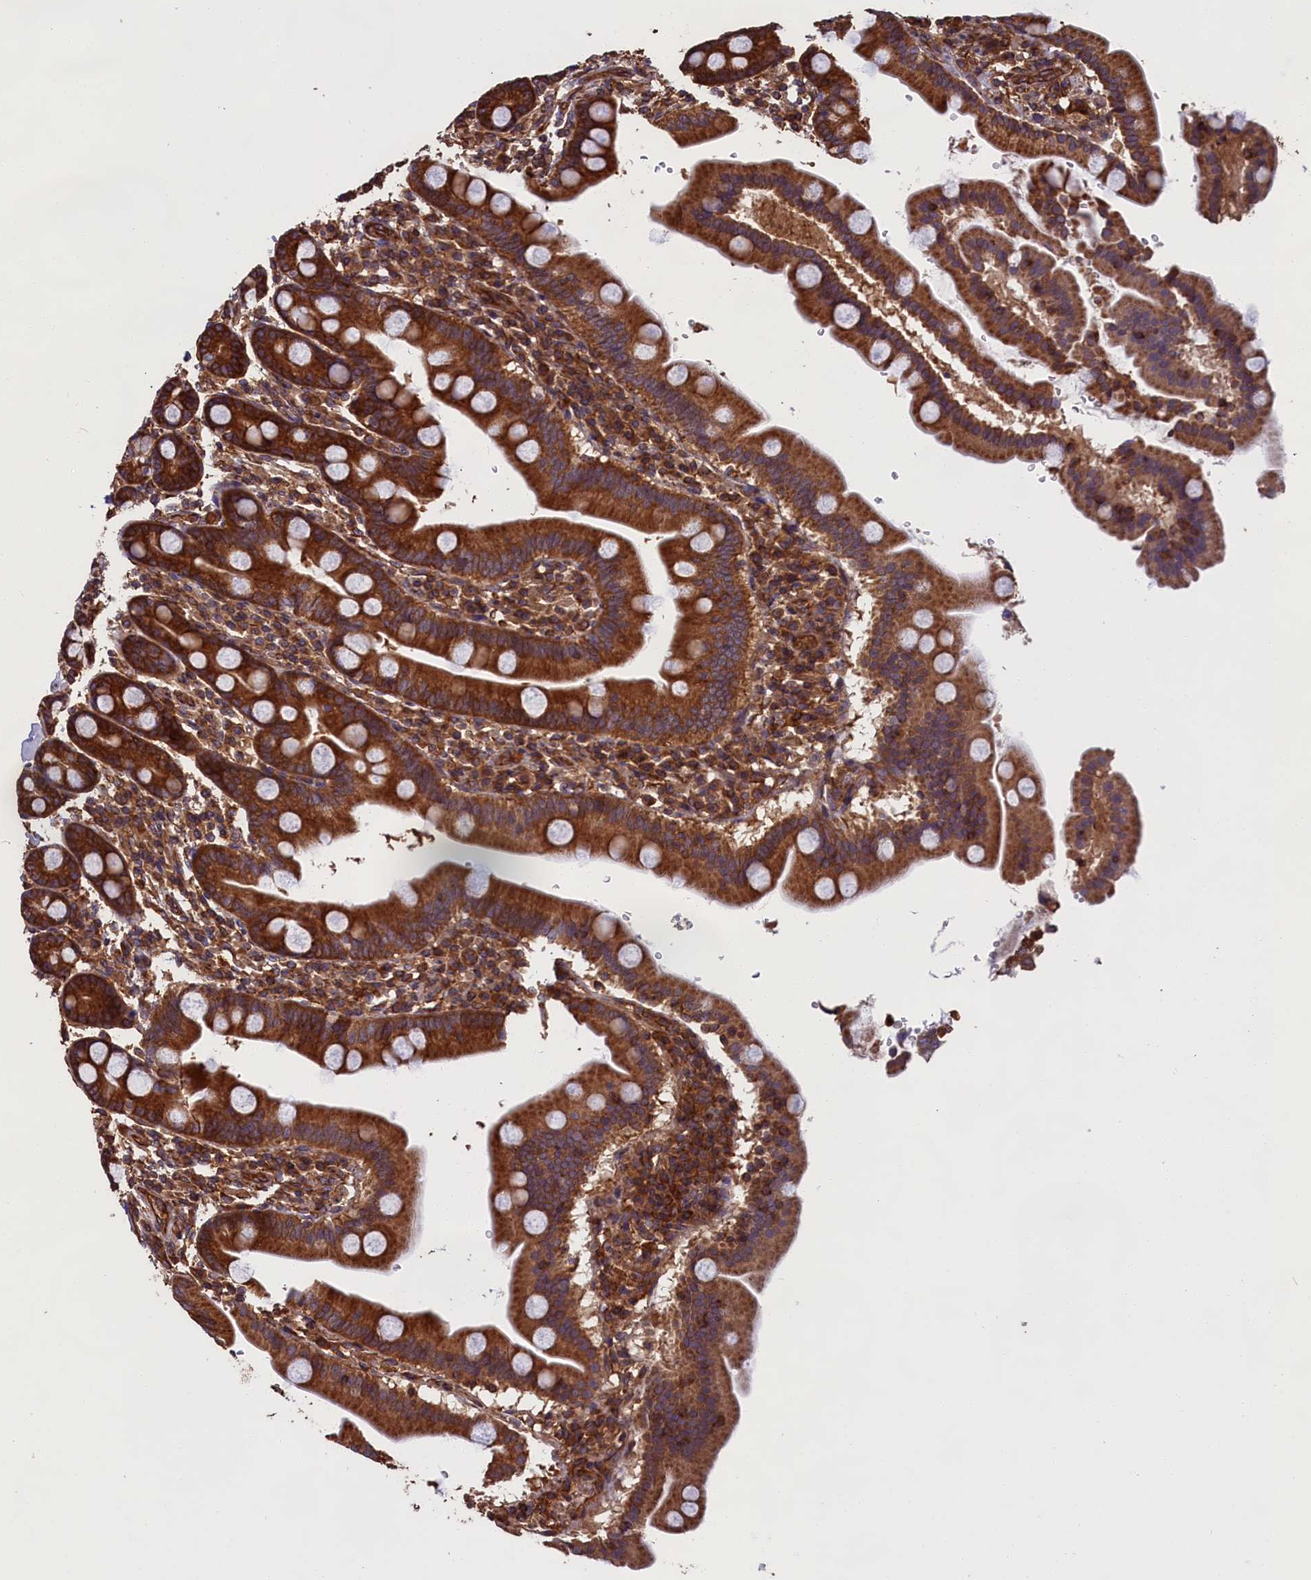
{"staining": {"intensity": "strong", "quantity": ">75%", "location": "cytoplasmic/membranous"}, "tissue": "duodenum", "cell_type": "Glandular cells", "image_type": "normal", "snomed": [{"axis": "morphology", "description": "Normal tissue, NOS"}, {"axis": "topography", "description": "Duodenum"}], "caption": "Approximately >75% of glandular cells in normal human duodenum display strong cytoplasmic/membranous protein staining as visualized by brown immunohistochemical staining.", "gene": "CCDC124", "patient": {"sex": "male", "age": 50}}